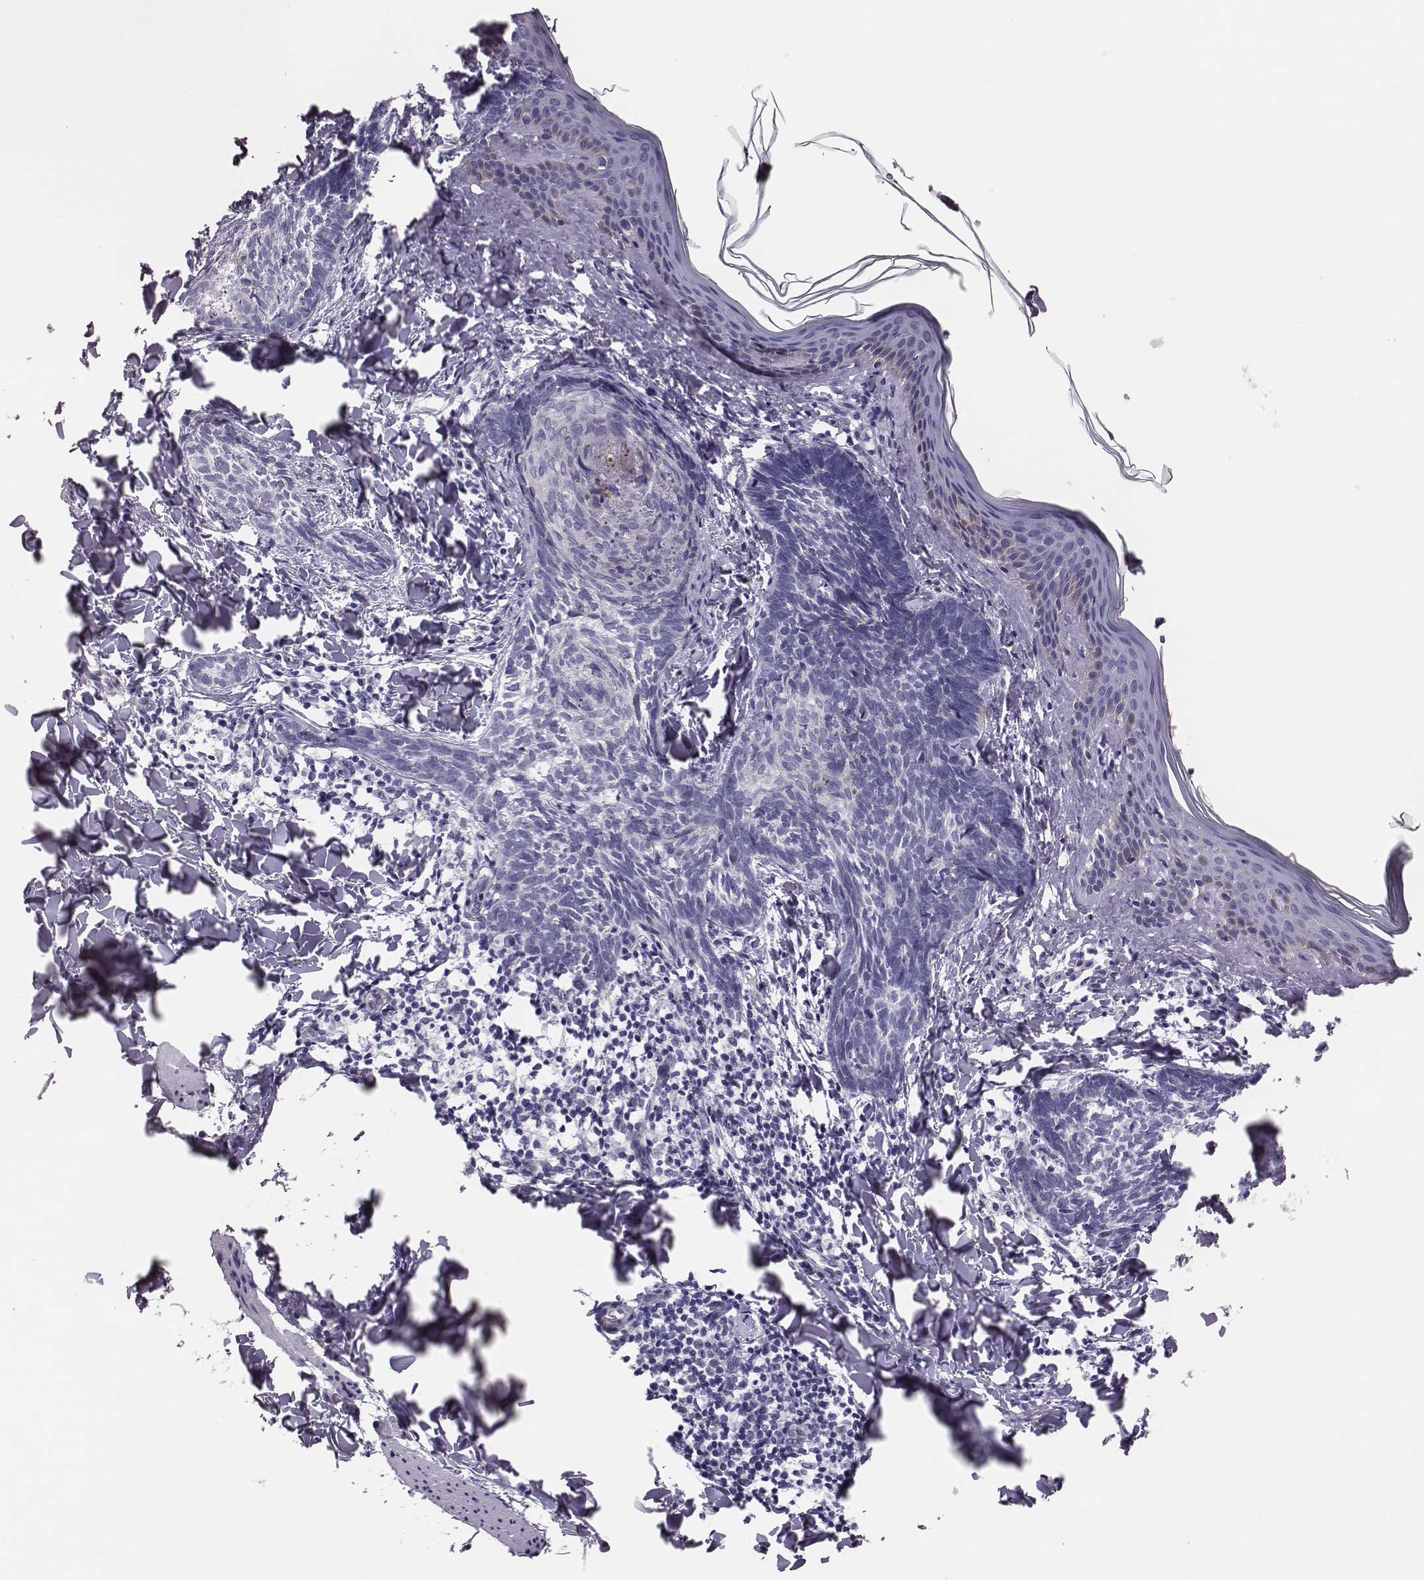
{"staining": {"intensity": "negative", "quantity": "none", "location": "none"}, "tissue": "skin cancer", "cell_type": "Tumor cells", "image_type": "cancer", "snomed": [{"axis": "morphology", "description": "Normal tissue, NOS"}, {"axis": "morphology", "description": "Basal cell carcinoma"}, {"axis": "topography", "description": "Skin"}], "caption": "Tumor cells show no significant protein expression in skin basal cell carcinoma.", "gene": "SCML2", "patient": {"sex": "male", "age": 46}}